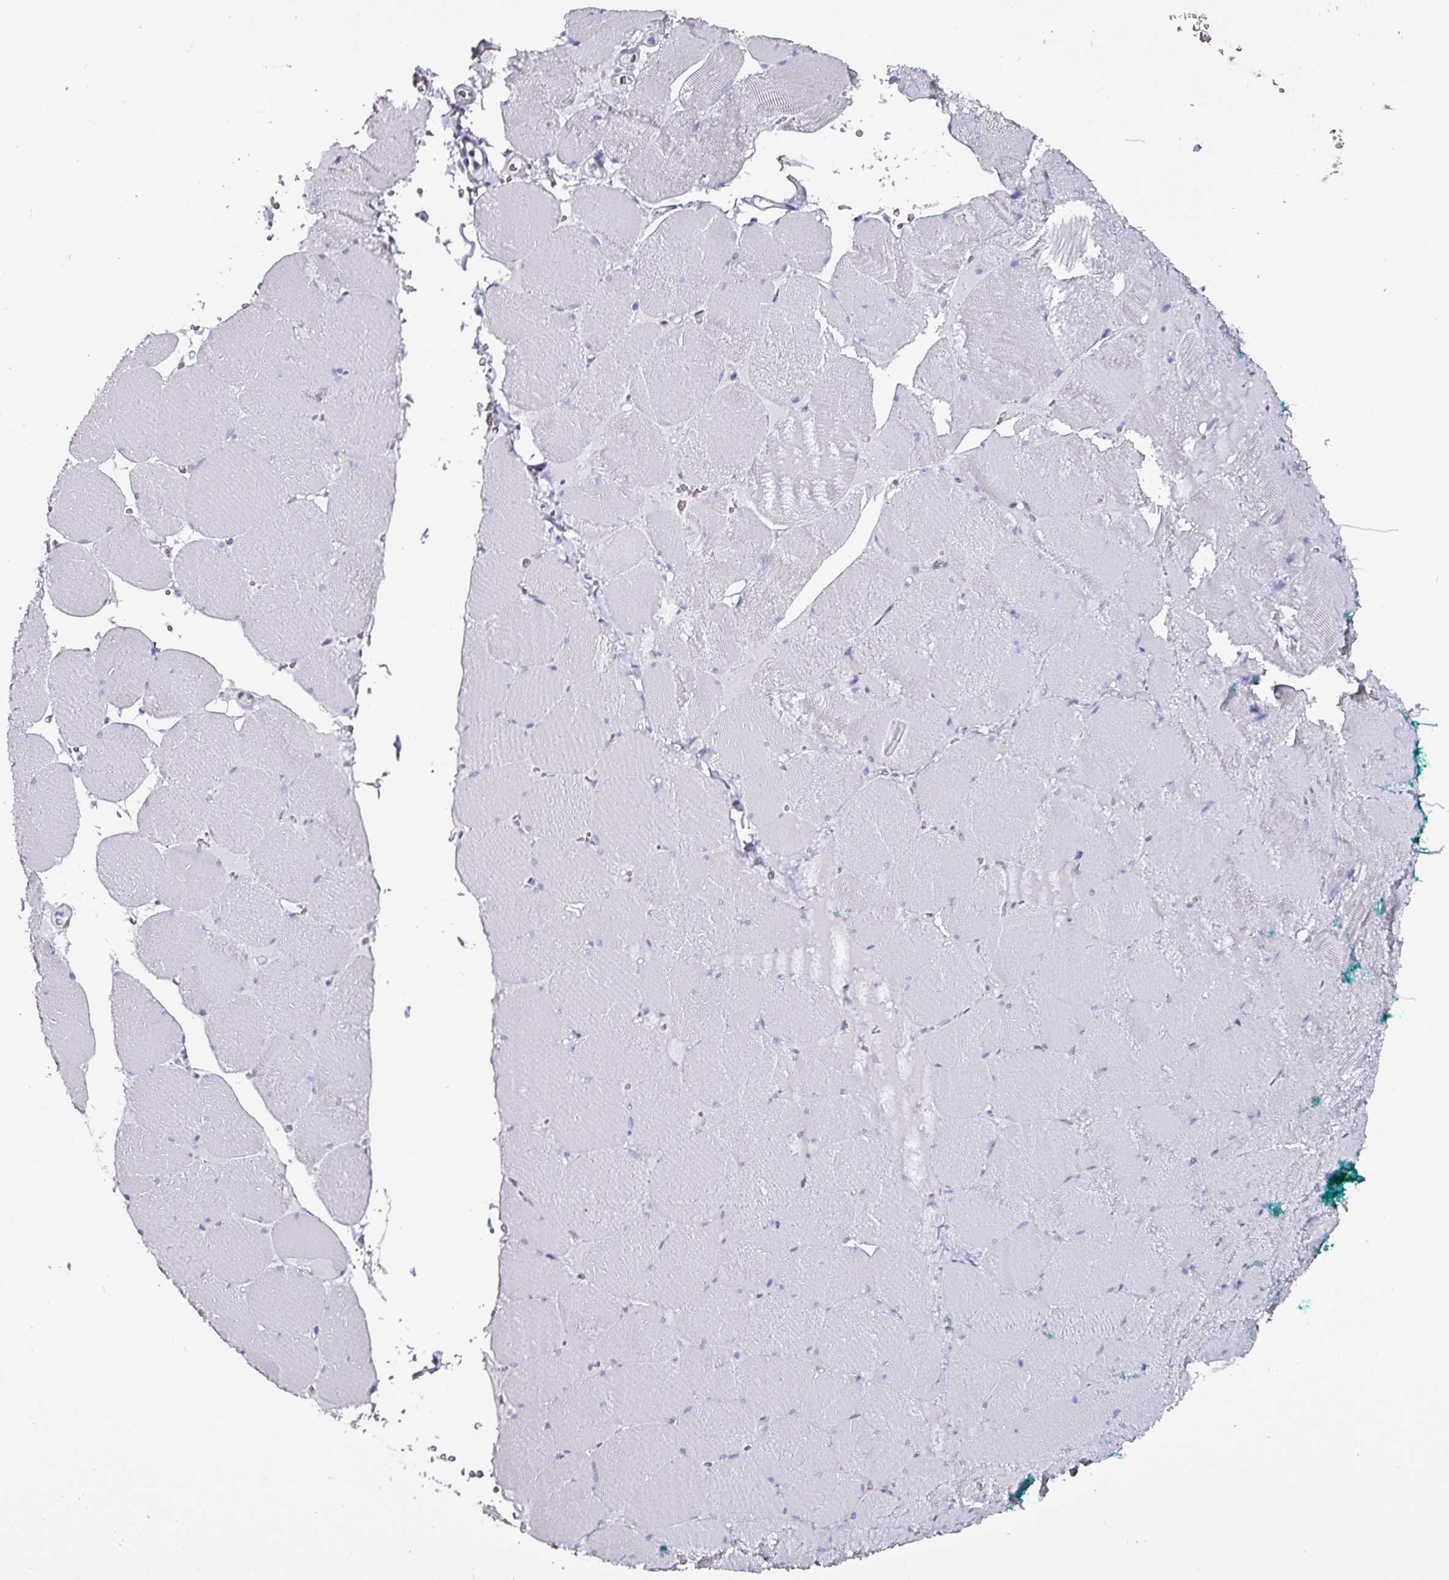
{"staining": {"intensity": "negative", "quantity": "none", "location": "none"}, "tissue": "skeletal muscle", "cell_type": "Myocytes", "image_type": "normal", "snomed": [{"axis": "morphology", "description": "Normal tissue, NOS"}, {"axis": "topography", "description": "Skeletal muscle"}, {"axis": "topography", "description": "Head-Neck"}], "caption": "DAB immunohistochemical staining of unremarkable human skeletal muscle demonstrates no significant staining in myocytes.", "gene": "ZNF816", "patient": {"sex": "male", "age": 66}}